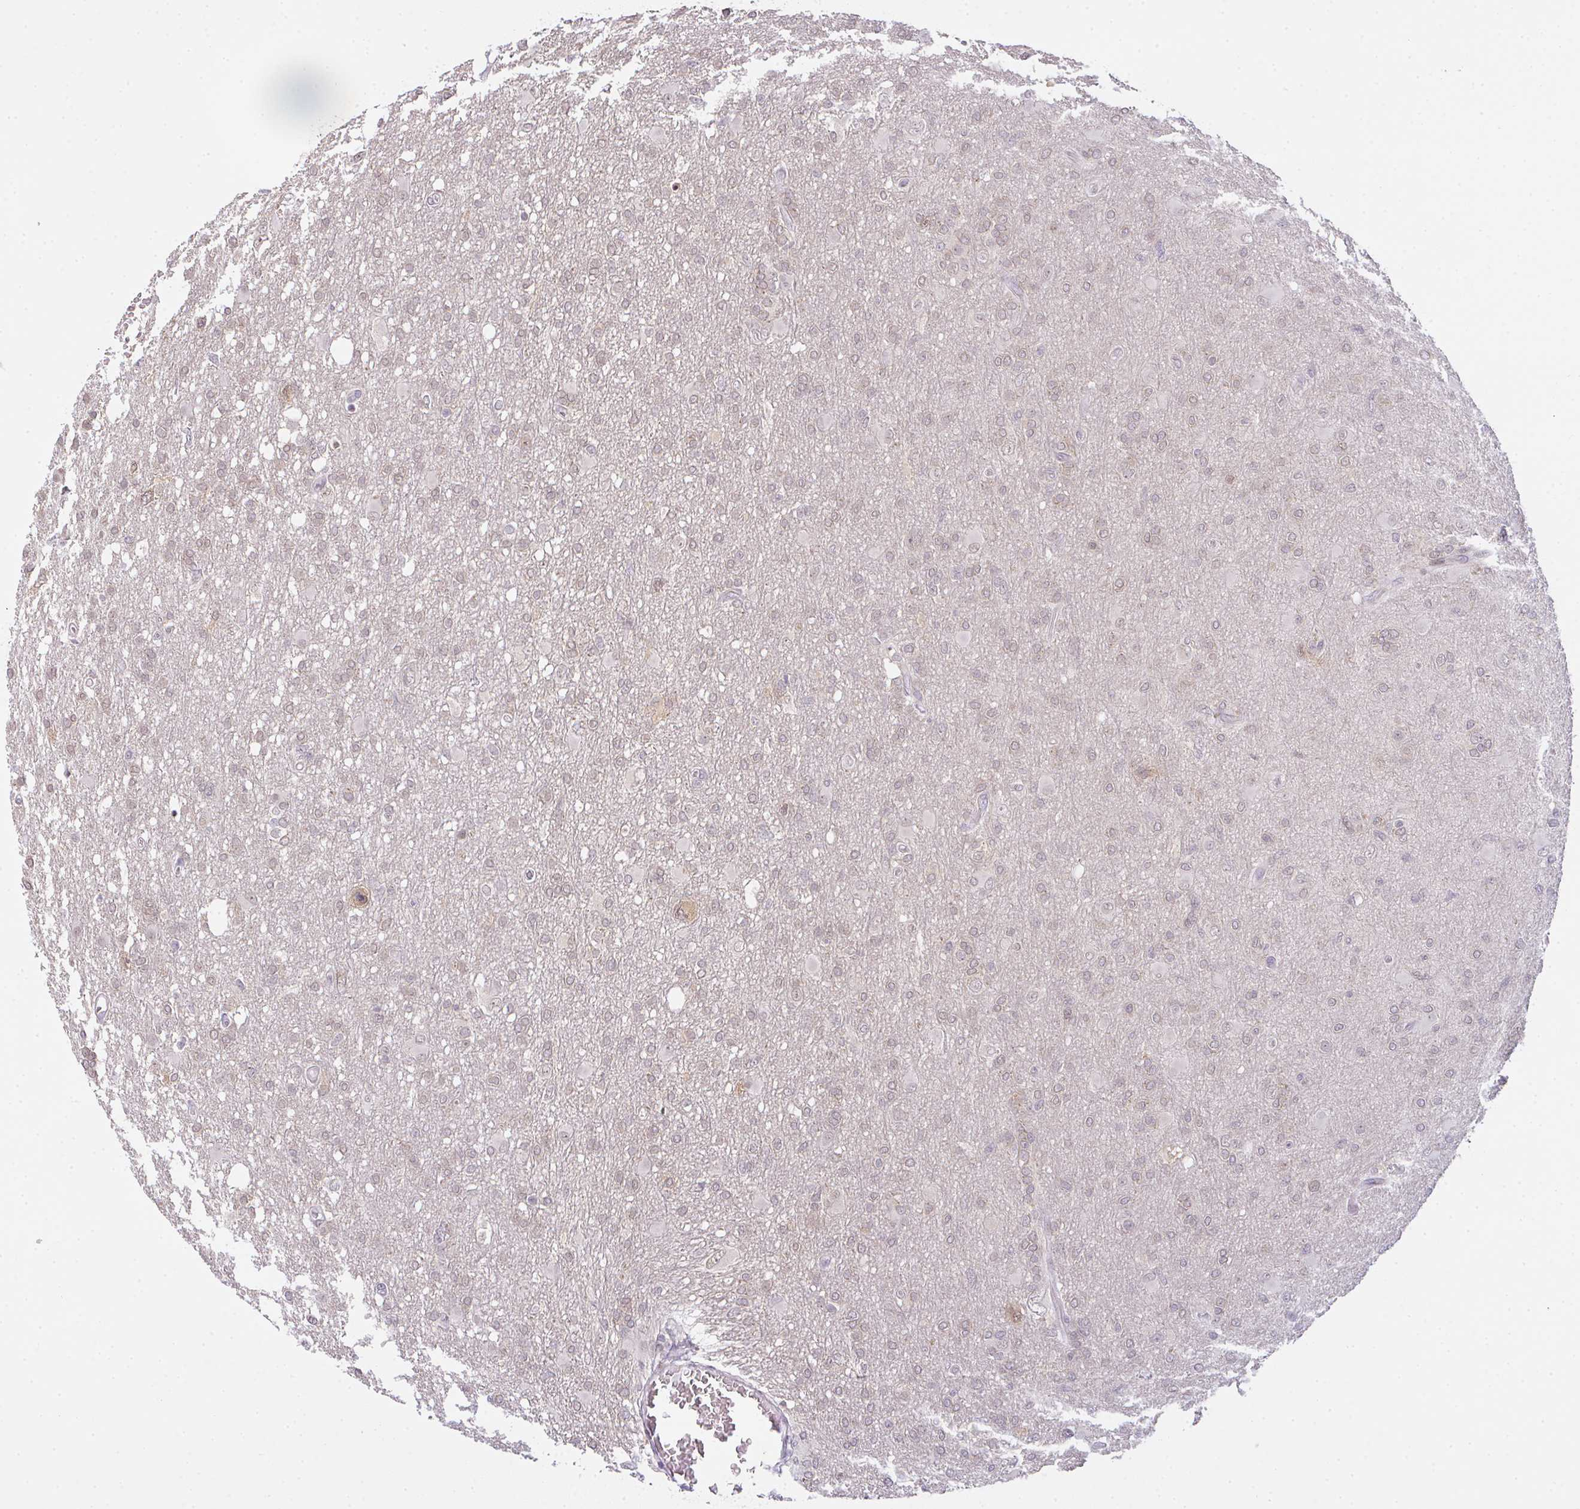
{"staining": {"intensity": "weak", "quantity": "25%-75%", "location": "nuclear"}, "tissue": "glioma", "cell_type": "Tumor cells", "image_type": "cancer", "snomed": [{"axis": "morphology", "description": "Glioma, malignant, High grade"}, {"axis": "topography", "description": "Brain"}], "caption": "This histopathology image displays IHC staining of human high-grade glioma (malignant), with low weak nuclear staining in approximately 25%-75% of tumor cells.", "gene": "CSE1L", "patient": {"sex": "male", "age": 61}}